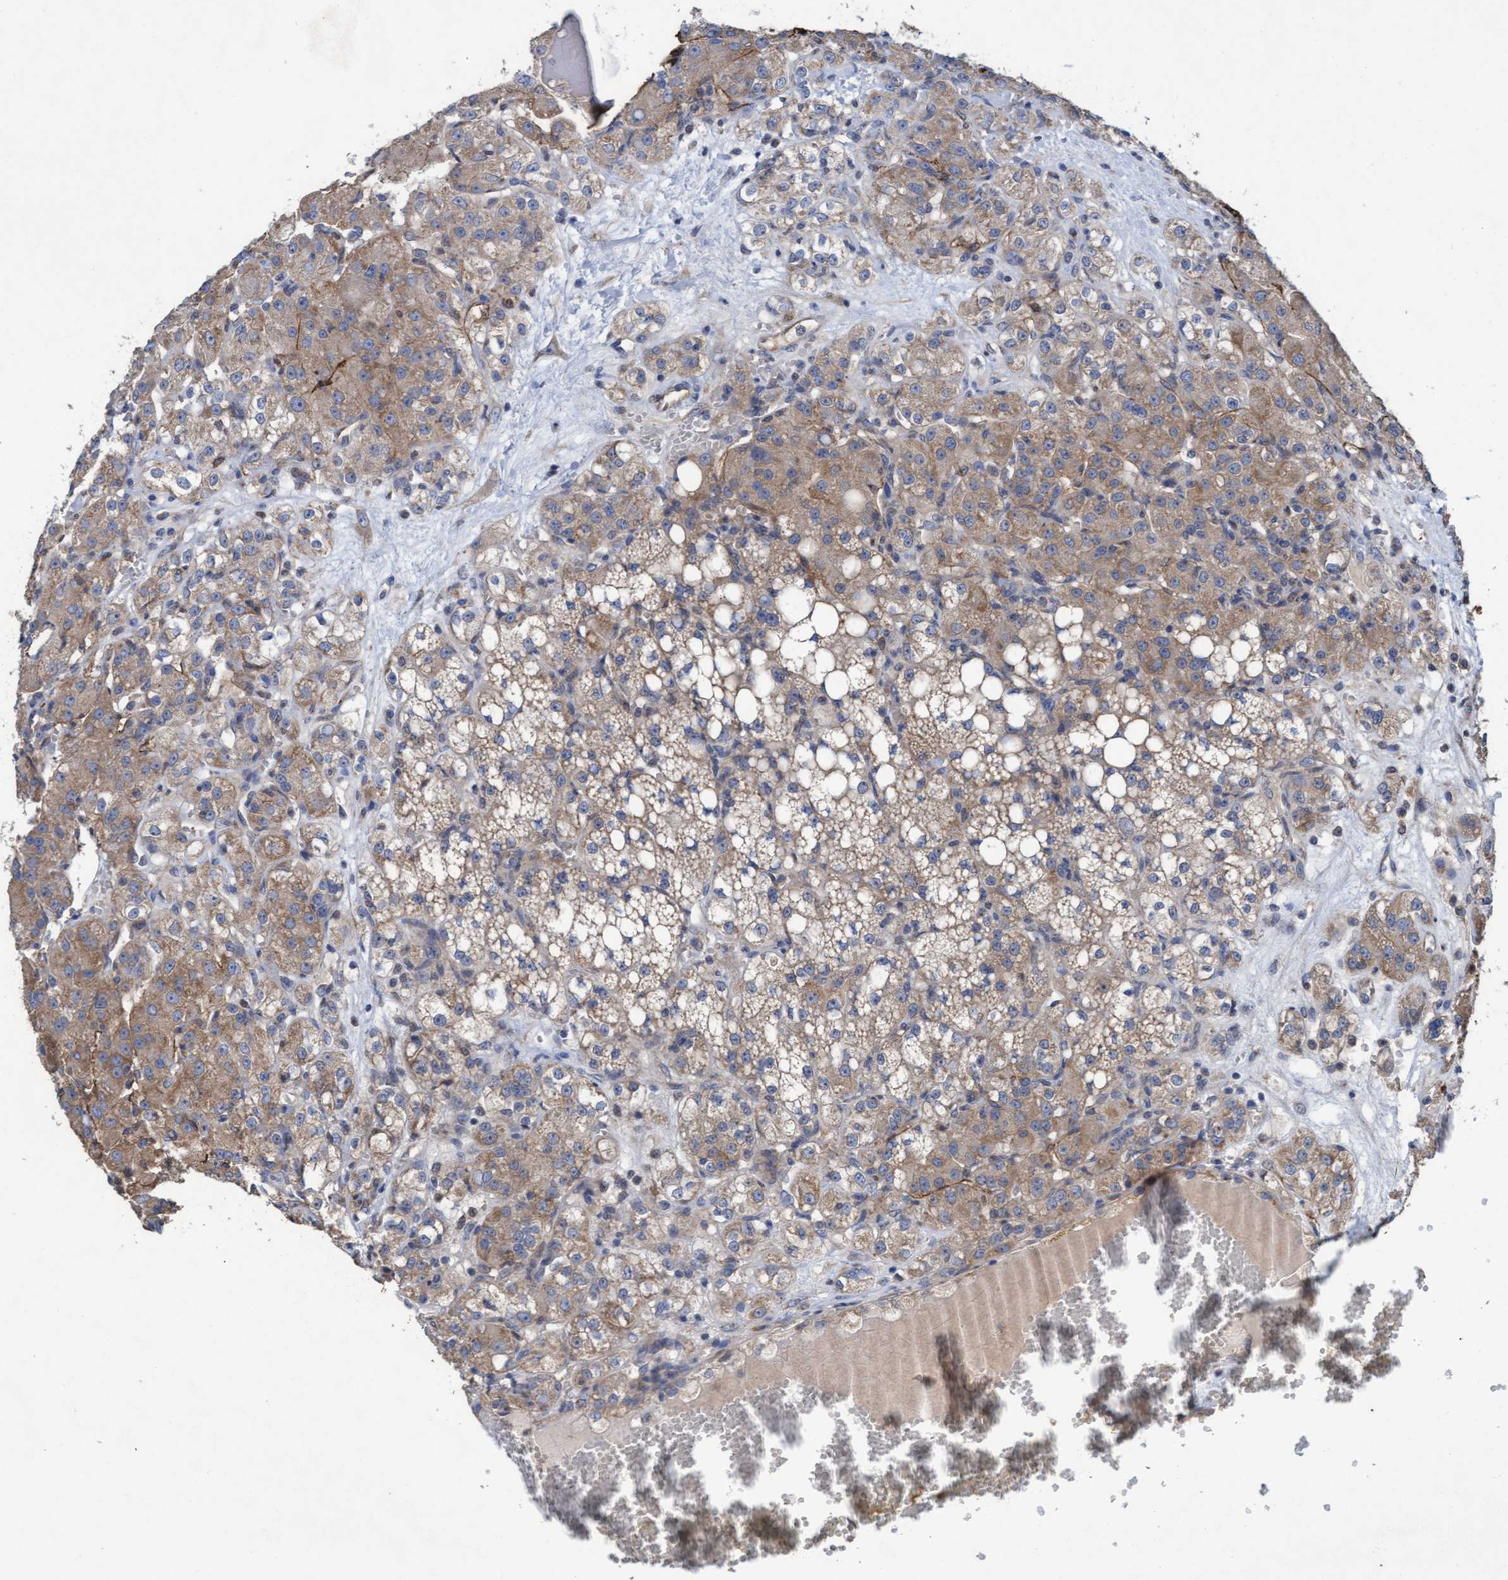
{"staining": {"intensity": "weak", "quantity": ">75%", "location": "cytoplasmic/membranous"}, "tissue": "renal cancer", "cell_type": "Tumor cells", "image_type": "cancer", "snomed": [{"axis": "morphology", "description": "Normal tissue, NOS"}, {"axis": "morphology", "description": "Adenocarcinoma, NOS"}, {"axis": "topography", "description": "Kidney"}], "caption": "An IHC image of tumor tissue is shown. Protein staining in brown highlights weak cytoplasmic/membranous positivity in renal cancer (adenocarcinoma) within tumor cells.", "gene": "MRPL38", "patient": {"sex": "male", "age": 61}}